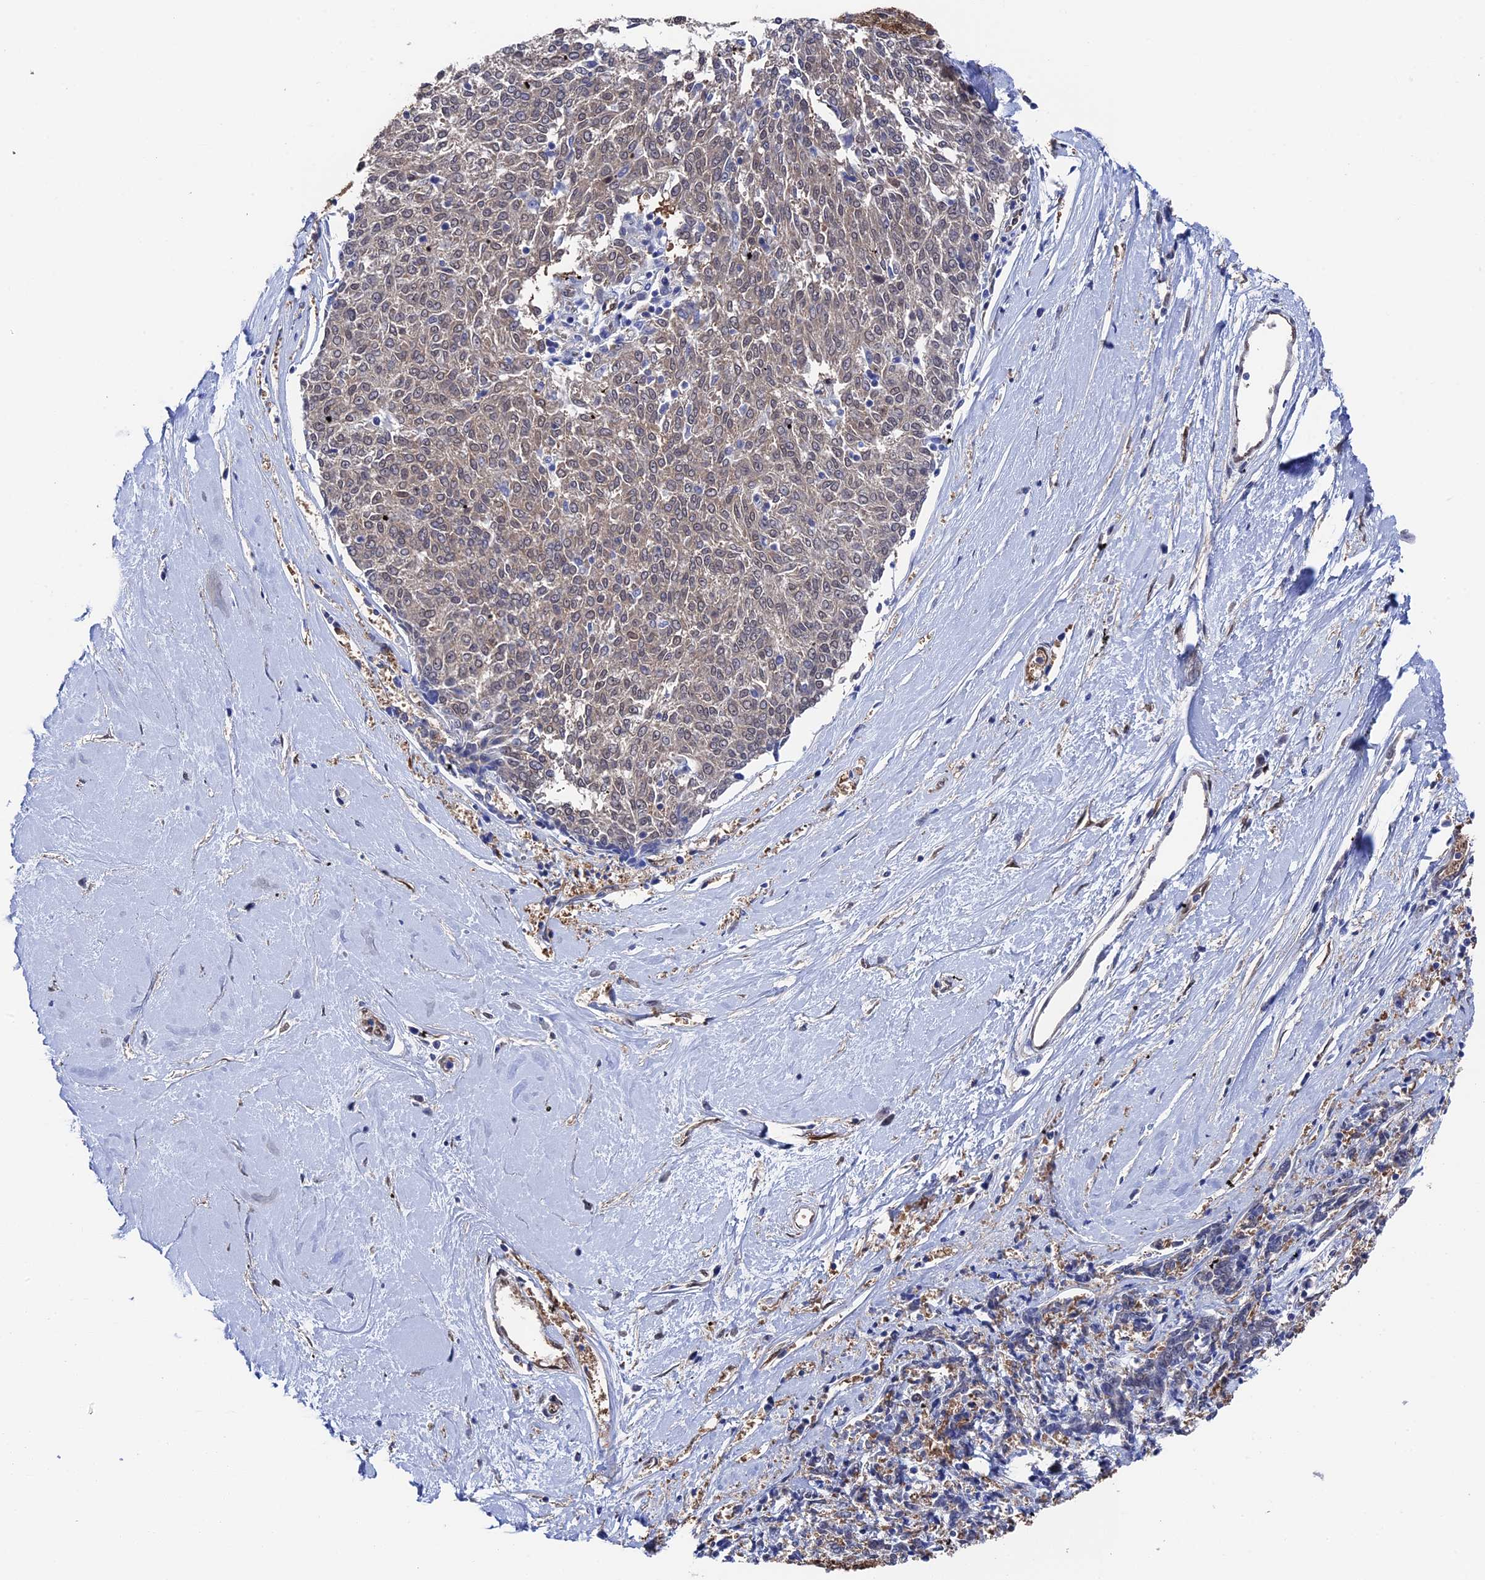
{"staining": {"intensity": "weak", "quantity": "25%-75%", "location": "cytoplasmic/membranous"}, "tissue": "melanoma", "cell_type": "Tumor cells", "image_type": "cancer", "snomed": [{"axis": "morphology", "description": "Malignant melanoma, NOS"}, {"axis": "topography", "description": "Skin"}], "caption": "This is a histology image of immunohistochemistry (IHC) staining of malignant melanoma, which shows weak positivity in the cytoplasmic/membranous of tumor cells.", "gene": "RNH1", "patient": {"sex": "female", "age": 72}}